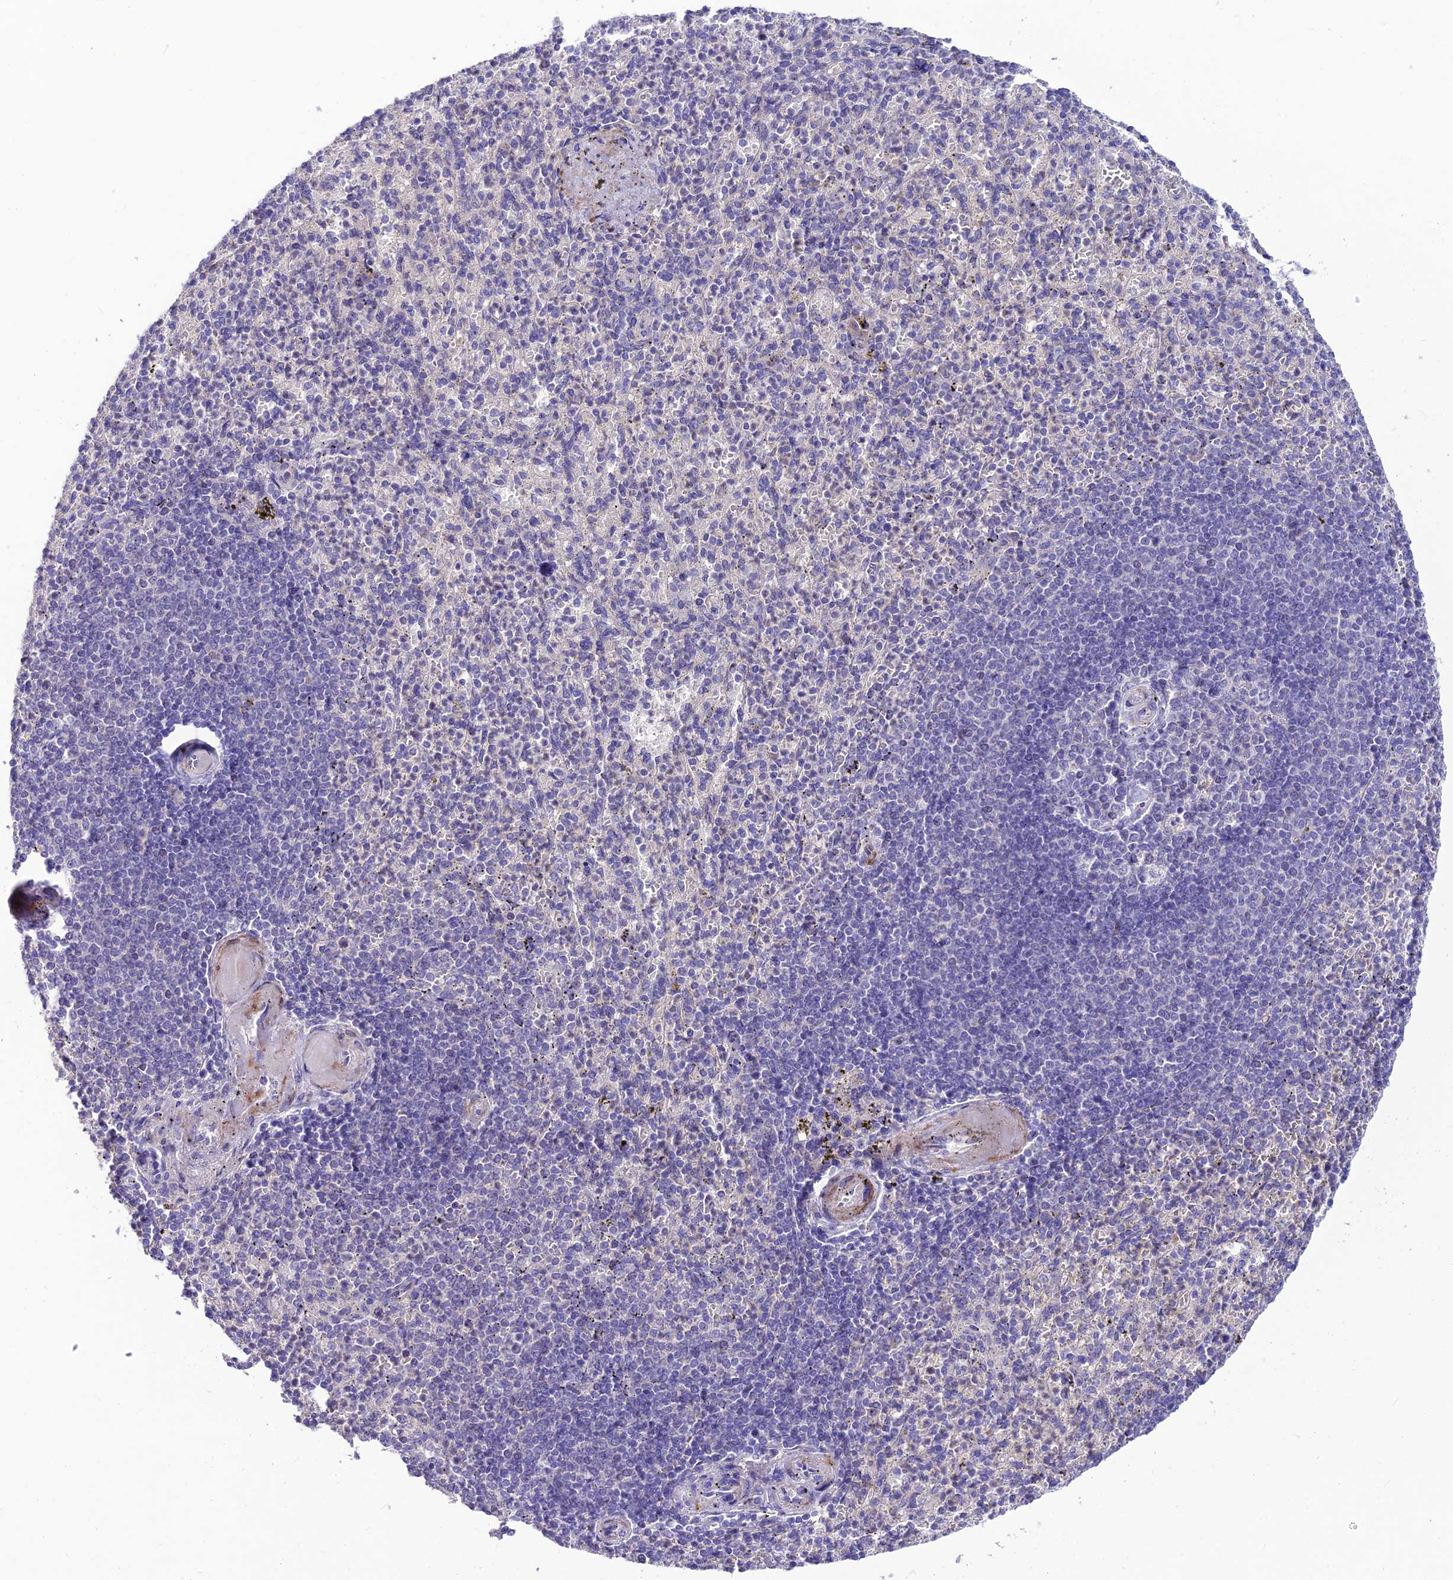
{"staining": {"intensity": "negative", "quantity": "none", "location": "none"}, "tissue": "spleen", "cell_type": "Cells in red pulp", "image_type": "normal", "snomed": [{"axis": "morphology", "description": "Normal tissue, NOS"}, {"axis": "topography", "description": "Spleen"}], "caption": "The image exhibits no staining of cells in red pulp in normal spleen. (DAB immunohistochemistry (IHC) with hematoxylin counter stain).", "gene": "TEKT3", "patient": {"sex": "female", "age": 74}}